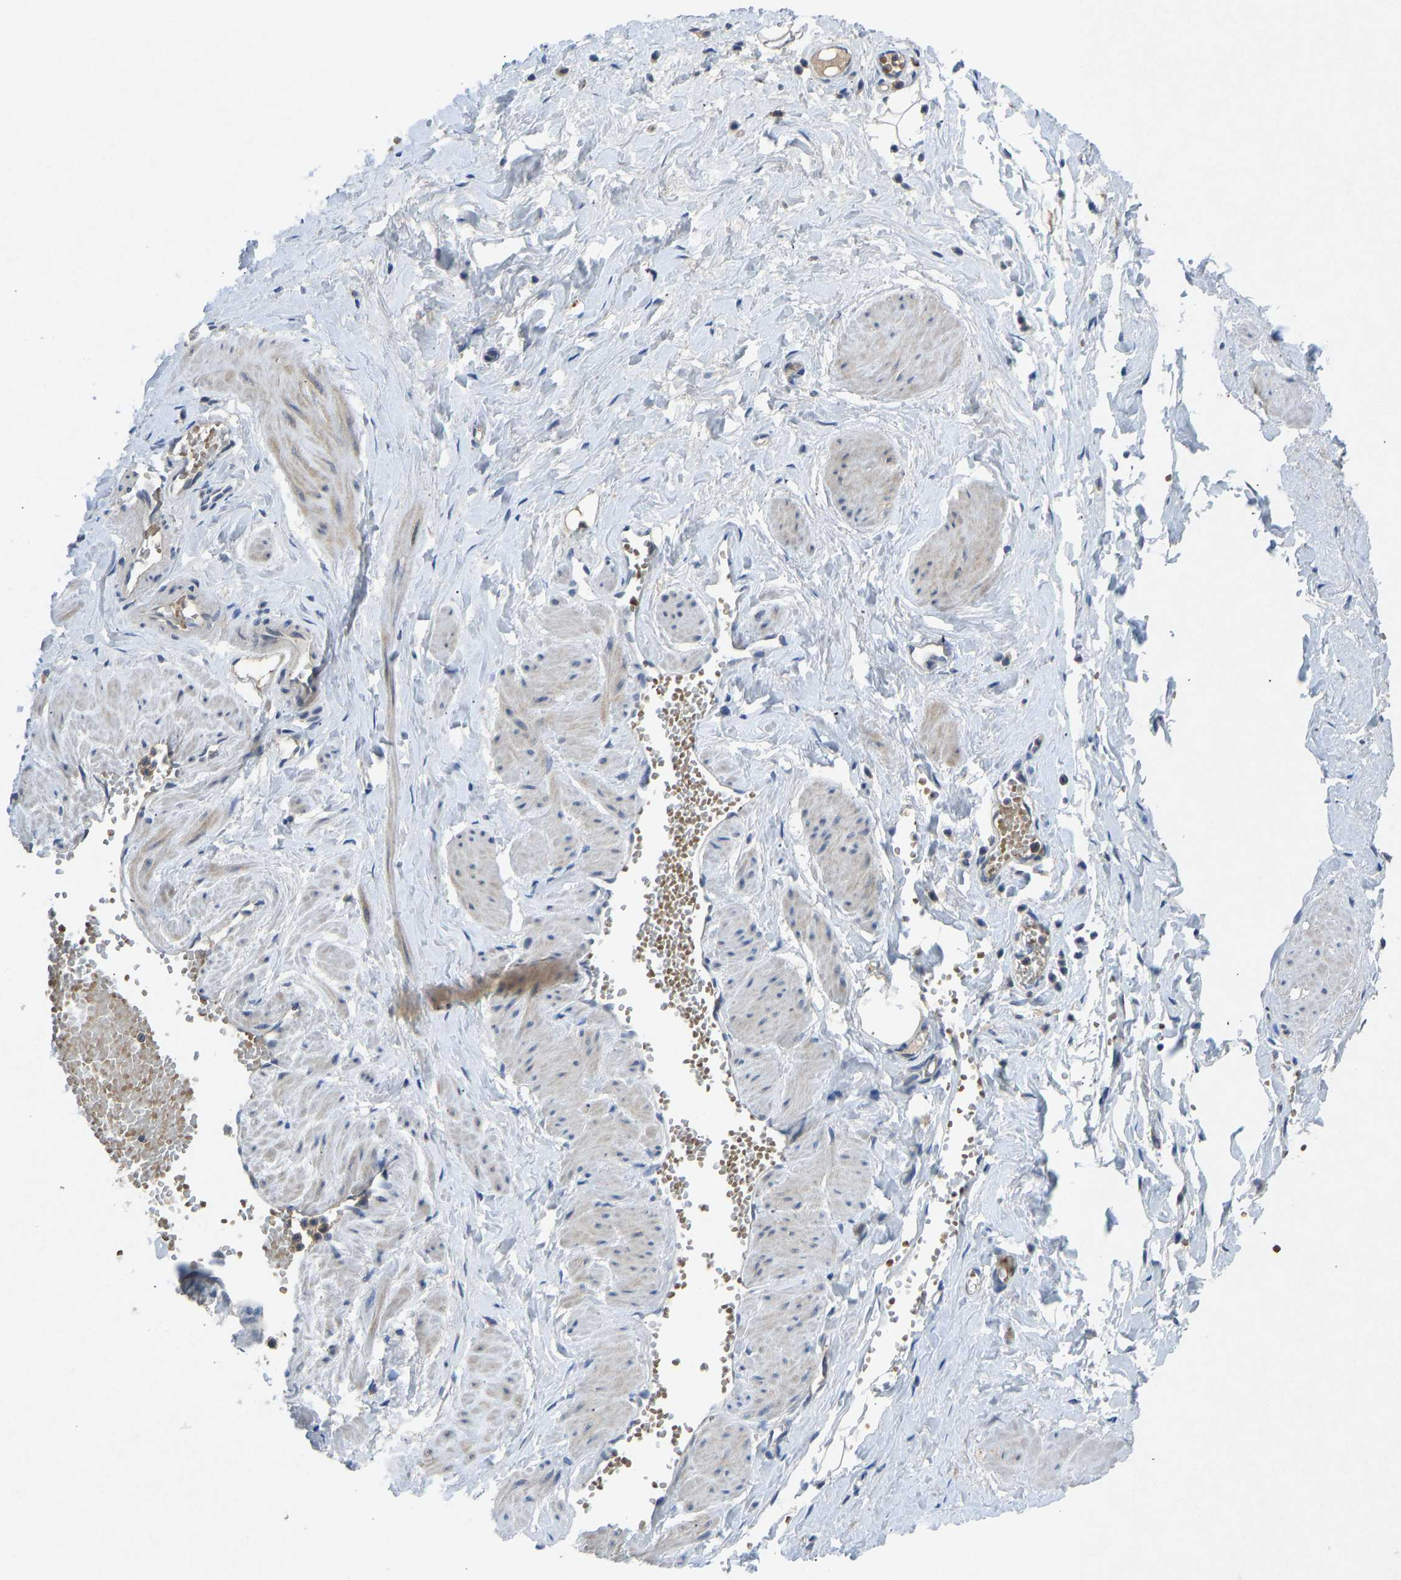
{"staining": {"intensity": "negative", "quantity": "none", "location": "none"}, "tissue": "adipose tissue", "cell_type": "Adipocytes", "image_type": "normal", "snomed": [{"axis": "morphology", "description": "Normal tissue, NOS"}, {"axis": "topography", "description": "Soft tissue"}, {"axis": "topography", "description": "Vascular tissue"}], "caption": "The immunohistochemistry histopathology image has no significant positivity in adipocytes of adipose tissue.", "gene": "PDE7A", "patient": {"sex": "female", "age": 35}}